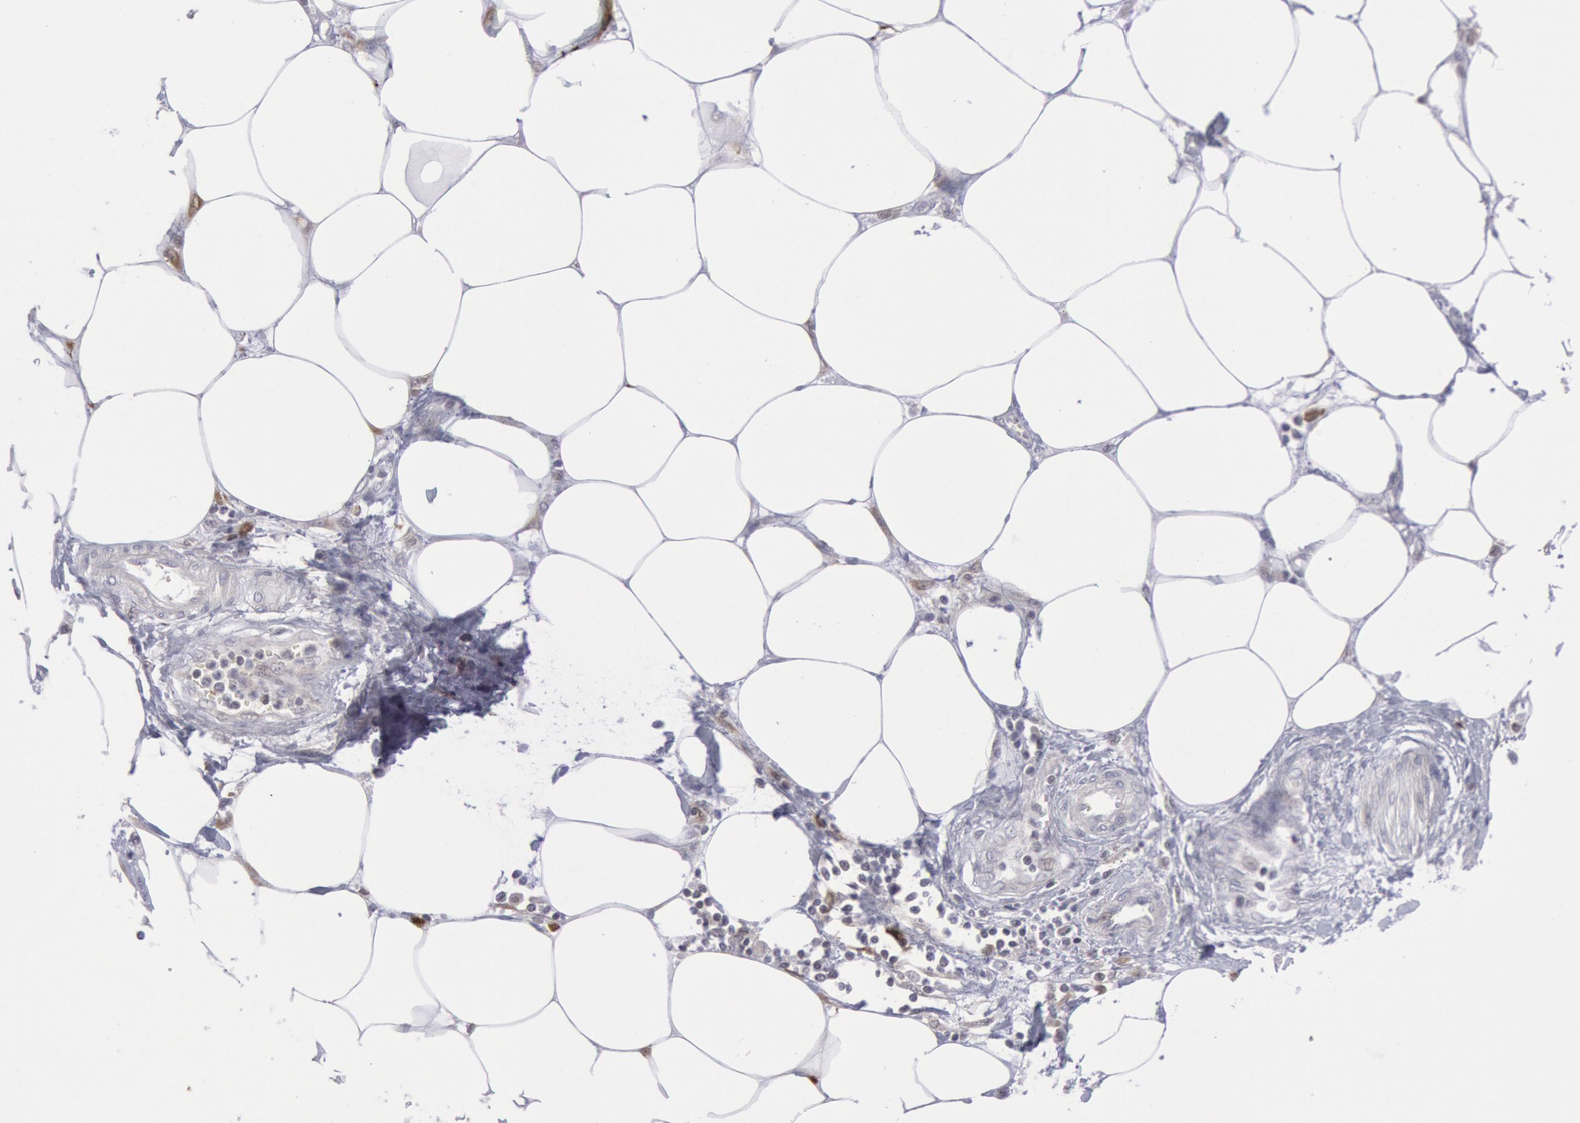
{"staining": {"intensity": "negative", "quantity": "none", "location": "none"}, "tissue": "pancreatic cancer", "cell_type": "Tumor cells", "image_type": "cancer", "snomed": [{"axis": "morphology", "description": "Adenocarcinoma, NOS"}, {"axis": "topography", "description": "Pancreas"}, {"axis": "topography", "description": "Stomach, upper"}], "caption": "IHC photomicrograph of neoplastic tissue: human adenocarcinoma (pancreatic) stained with DAB (3,3'-diaminobenzidine) reveals no significant protein staining in tumor cells.", "gene": "PTGS2", "patient": {"sex": "male", "age": 77}}